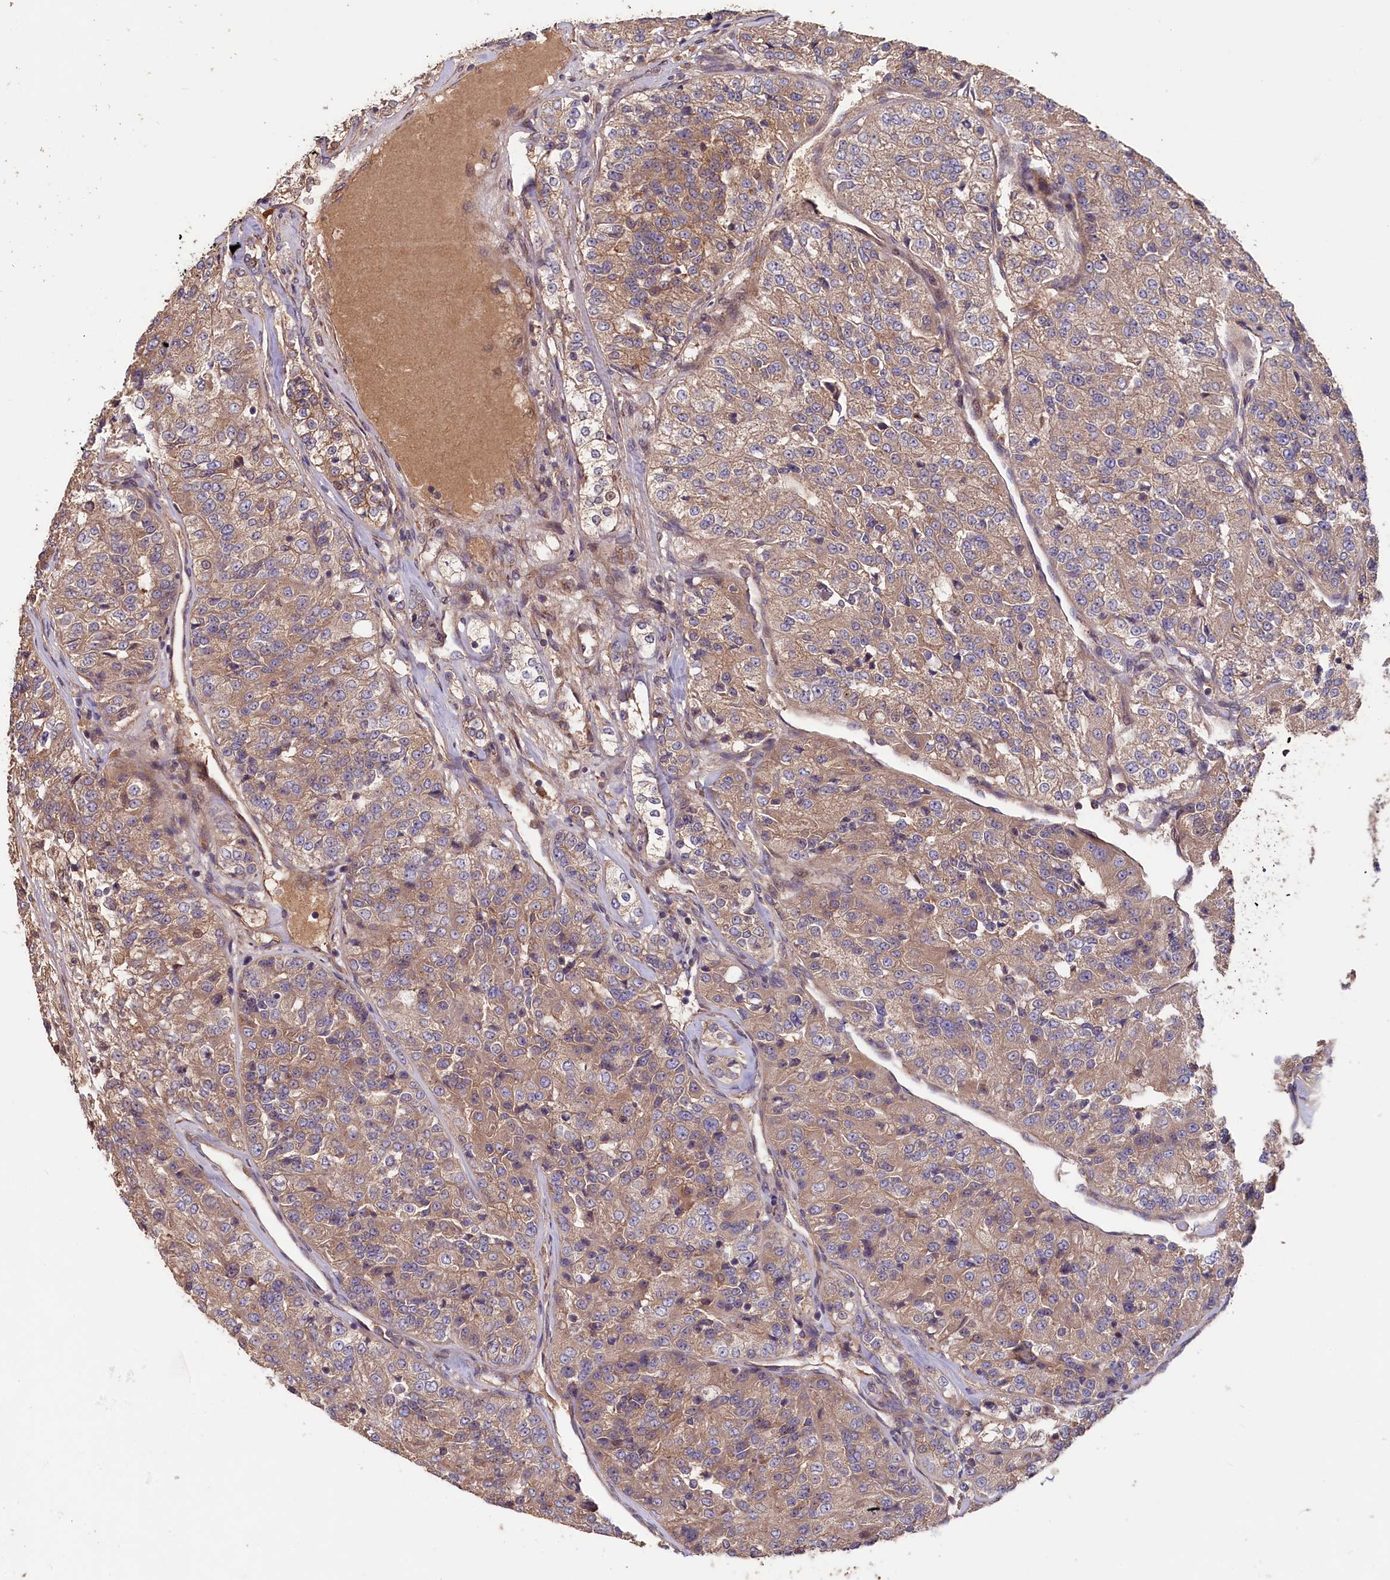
{"staining": {"intensity": "moderate", "quantity": ">75%", "location": "cytoplasmic/membranous"}, "tissue": "renal cancer", "cell_type": "Tumor cells", "image_type": "cancer", "snomed": [{"axis": "morphology", "description": "Adenocarcinoma, NOS"}, {"axis": "topography", "description": "Kidney"}], "caption": "Moderate cytoplasmic/membranous expression for a protein is identified in approximately >75% of tumor cells of adenocarcinoma (renal) using immunohistochemistry.", "gene": "GREB1L", "patient": {"sex": "female", "age": 63}}